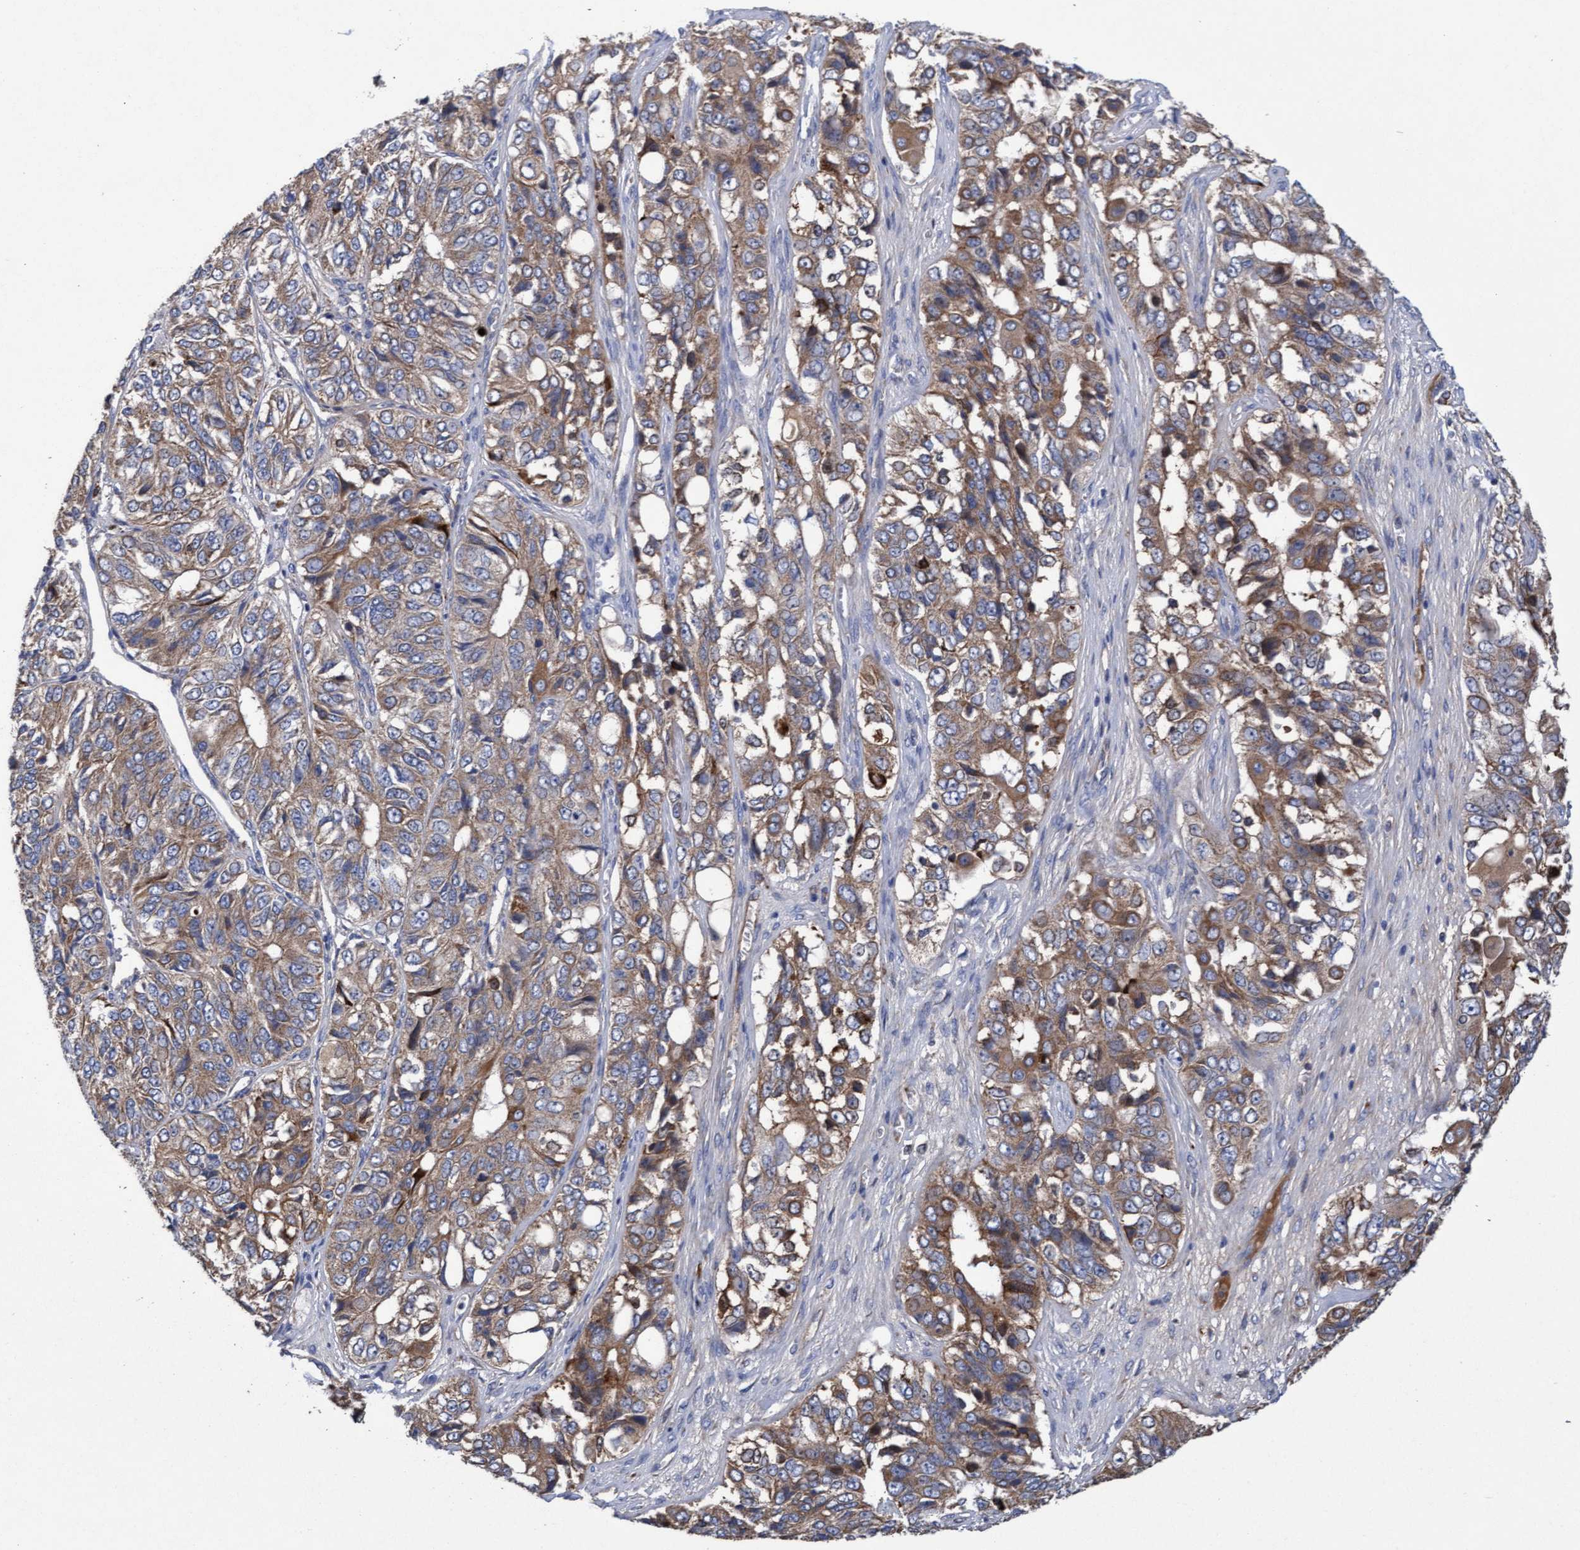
{"staining": {"intensity": "moderate", "quantity": ">75%", "location": "cytoplasmic/membranous"}, "tissue": "ovarian cancer", "cell_type": "Tumor cells", "image_type": "cancer", "snomed": [{"axis": "morphology", "description": "Carcinoma, endometroid"}, {"axis": "topography", "description": "Ovary"}], "caption": "Brown immunohistochemical staining in human endometroid carcinoma (ovarian) demonstrates moderate cytoplasmic/membranous staining in about >75% of tumor cells. (DAB (3,3'-diaminobenzidine) IHC, brown staining for protein, blue staining for nuclei).", "gene": "MRPL38", "patient": {"sex": "female", "age": 51}}